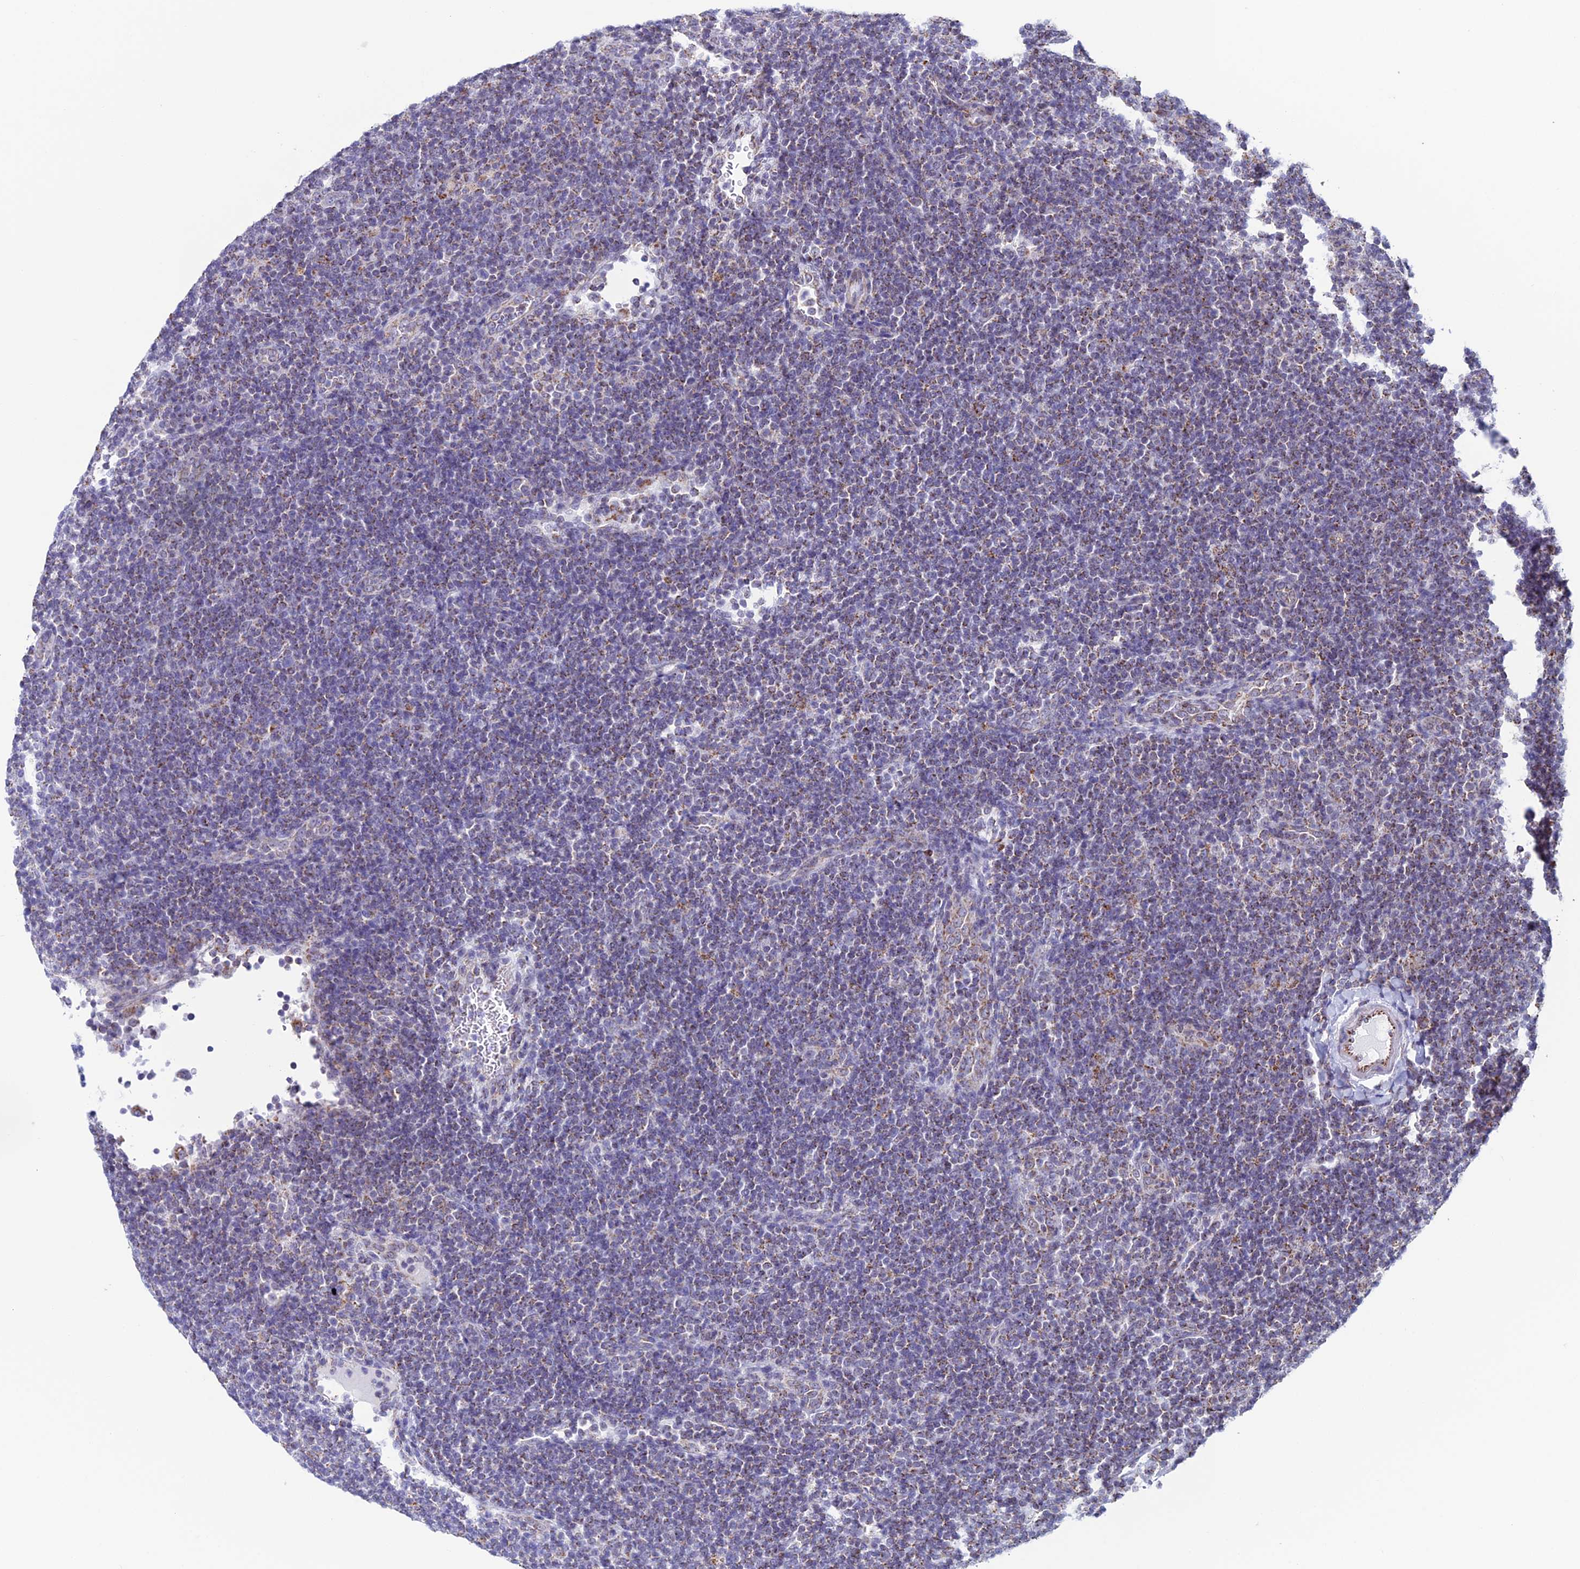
{"staining": {"intensity": "weak", "quantity": "25%-75%", "location": "cytoplasmic/membranous"}, "tissue": "lymphoma", "cell_type": "Tumor cells", "image_type": "cancer", "snomed": [{"axis": "morphology", "description": "Hodgkin's disease, NOS"}, {"axis": "topography", "description": "Lymph node"}], "caption": "Human lymphoma stained for a protein (brown) exhibits weak cytoplasmic/membranous positive staining in about 25%-75% of tumor cells.", "gene": "ZNG1B", "patient": {"sex": "female", "age": 57}}